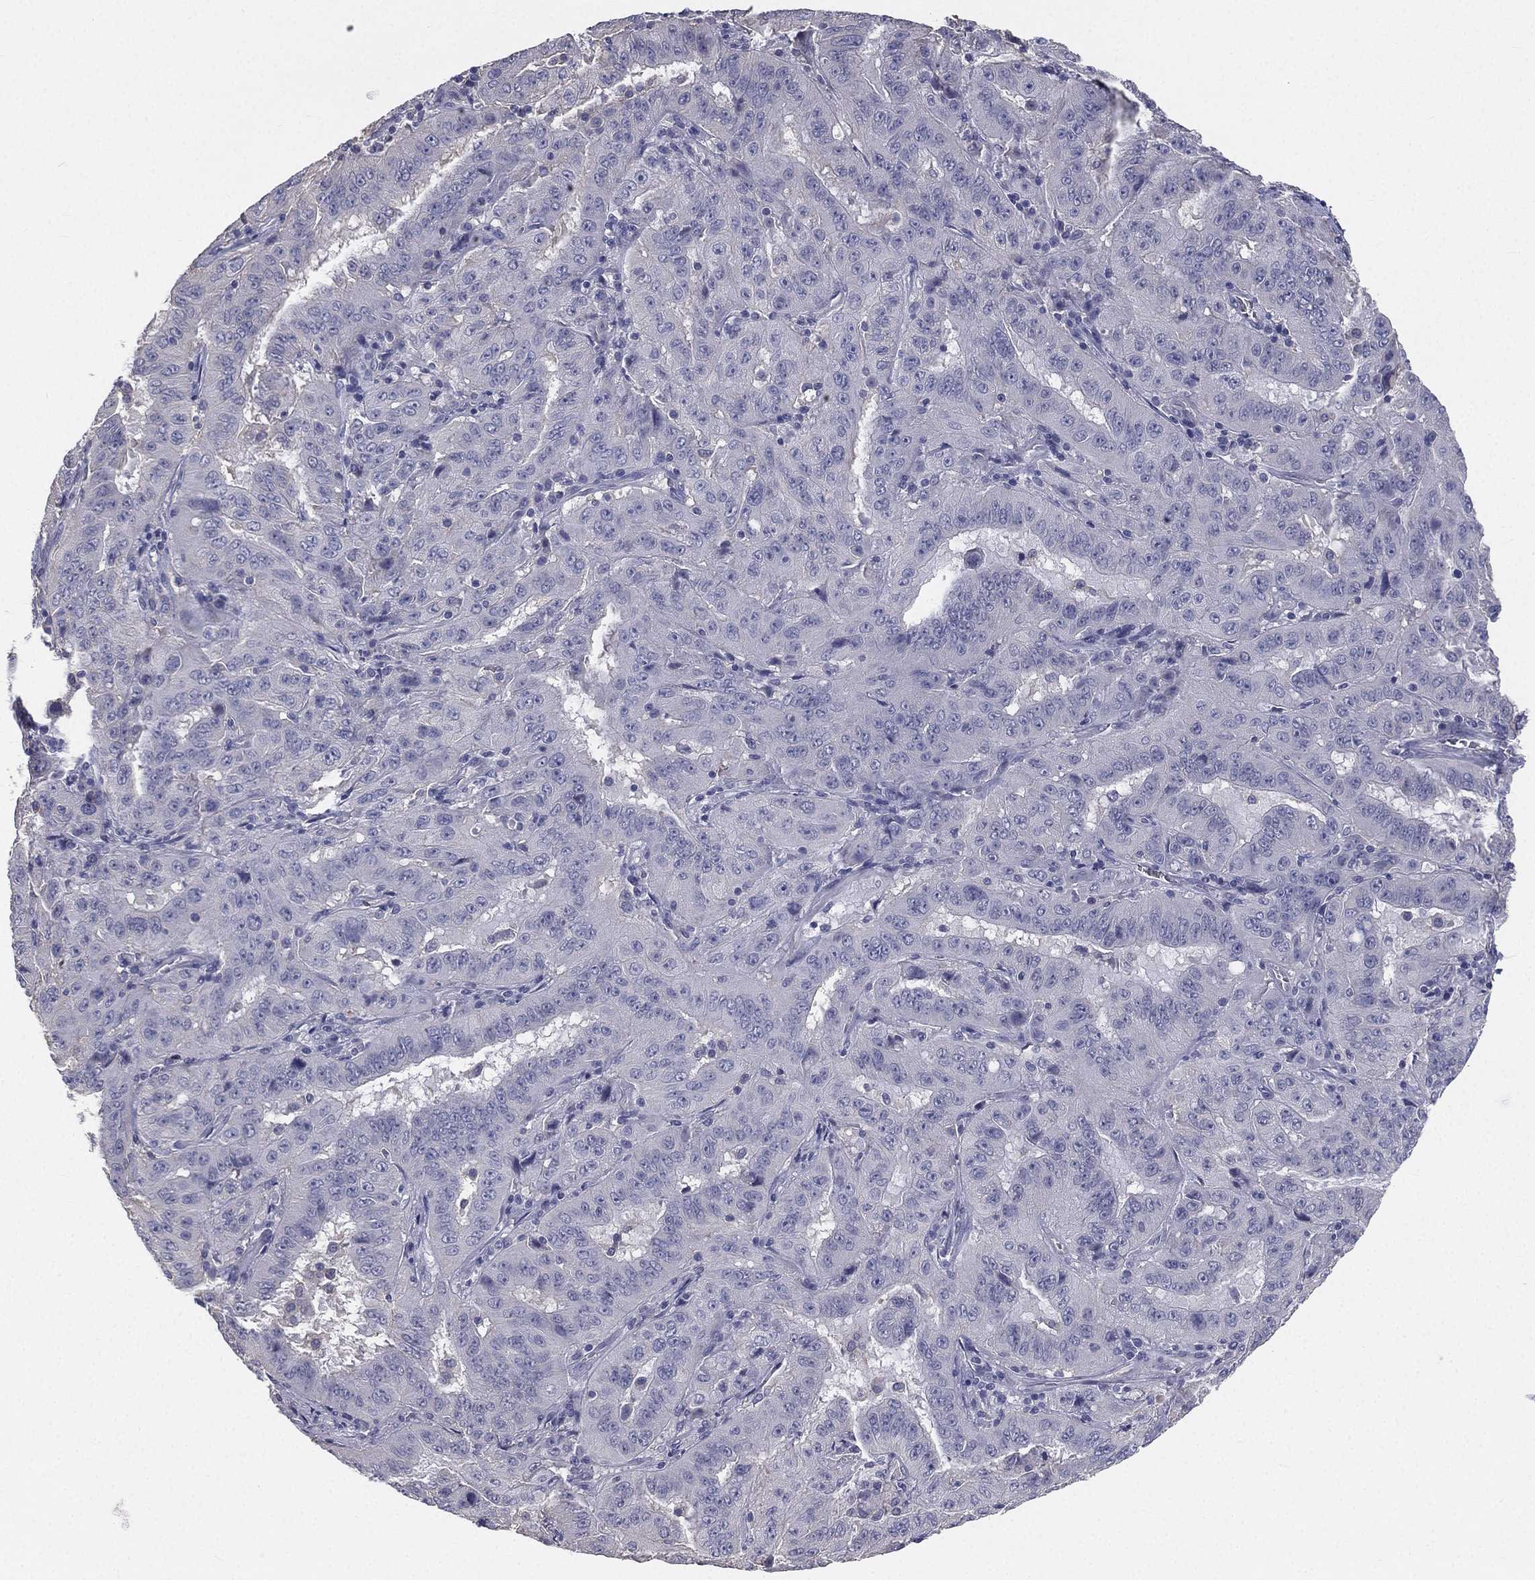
{"staining": {"intensity": "negative", "quantity": "none", "location": "none"}, "tissue": "pancreatic cancer", "cell_type": "Tumor cells", "image_type": "cancer", "snomed": [{"axis": "morphology", "description": "Adenocarcinoma, NOS"}, {"axis": "topography", "description": "Pancreas"}], "caption": "The histopathology image shows no staining of tumor cells in pancreatic cancer (adenocarcinoma).", "gene": "MUC13", "patient": {"sex": "male", "age": 63}}